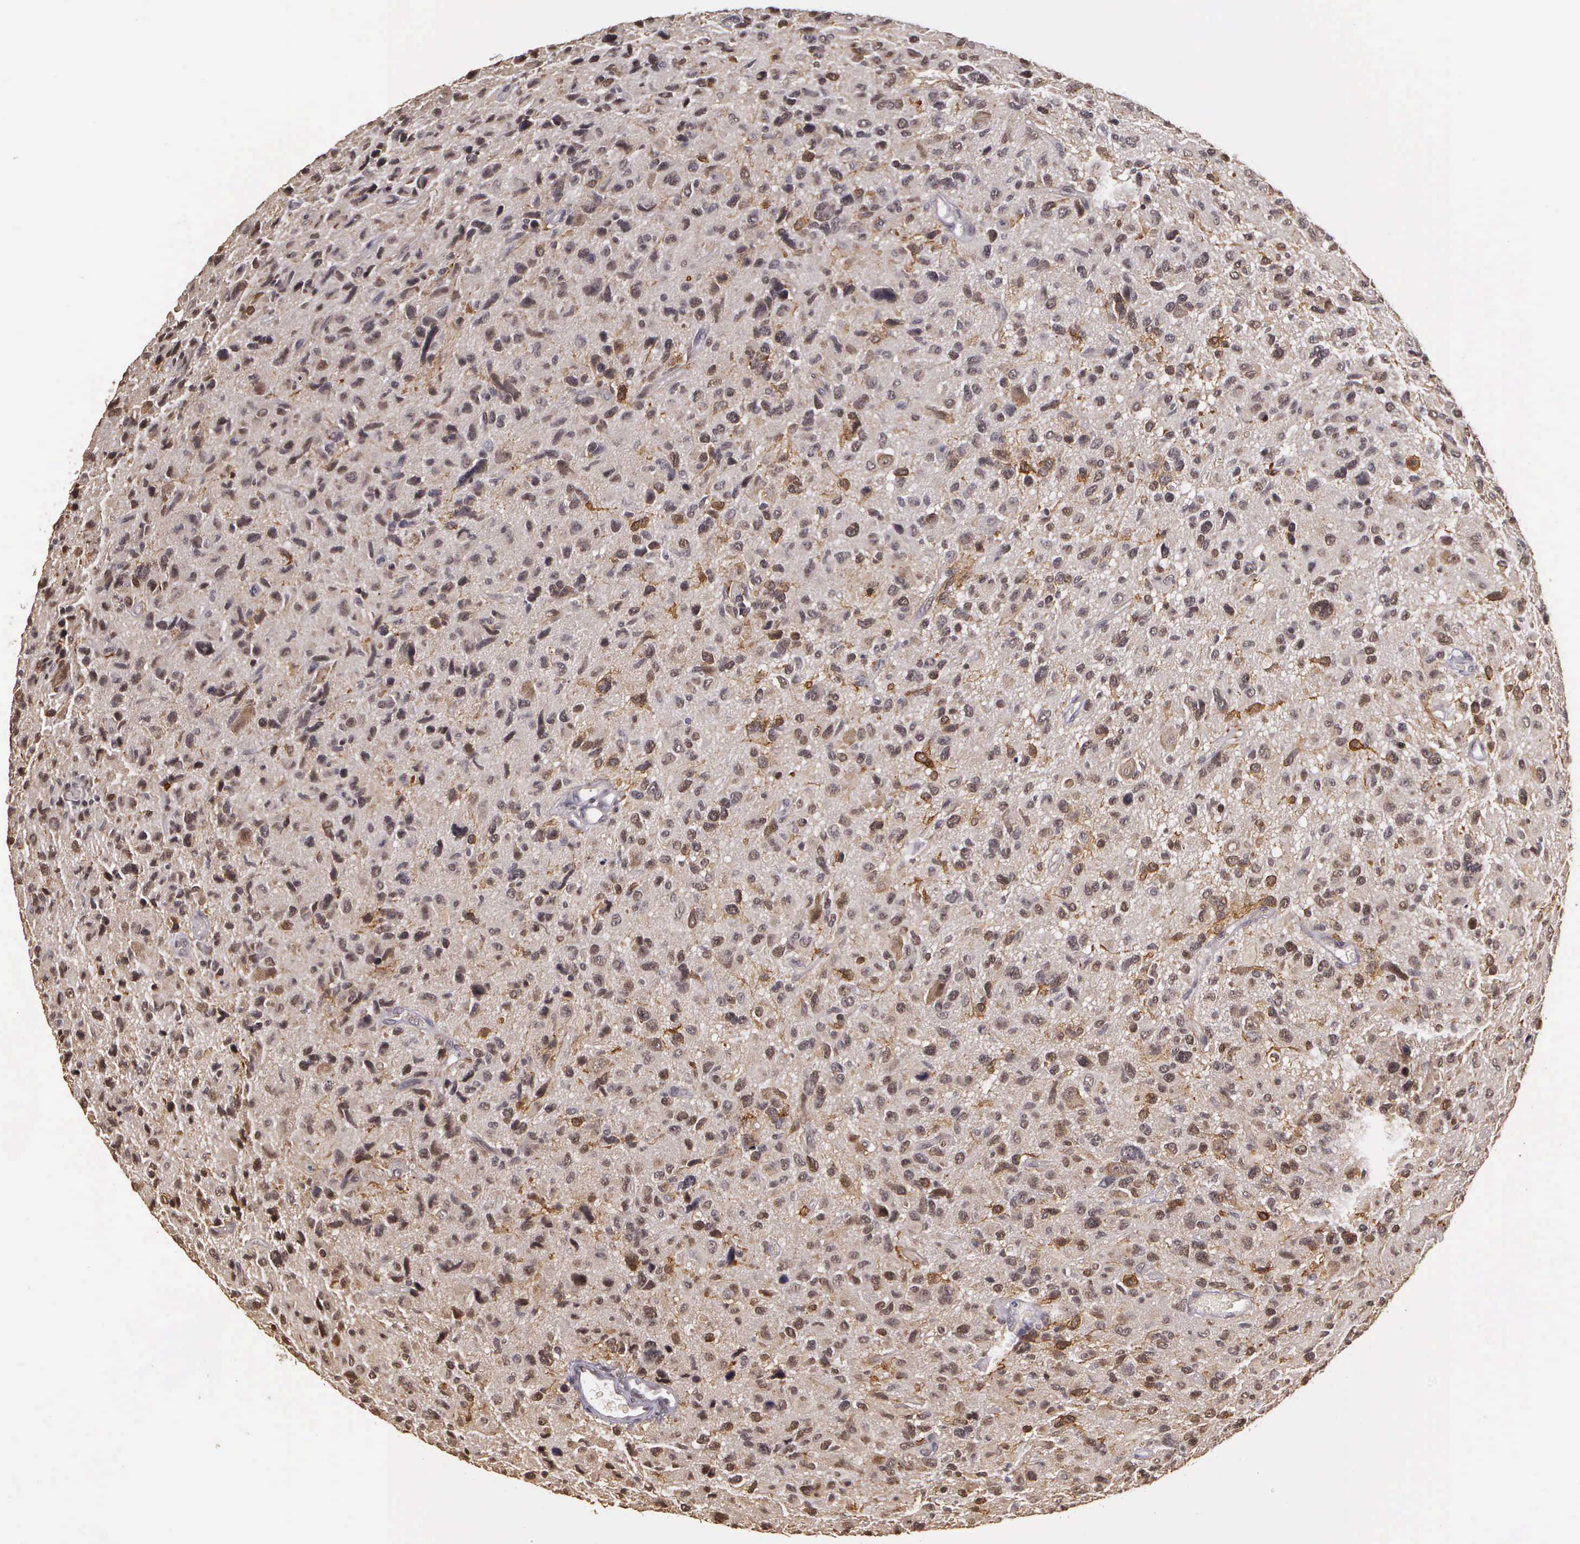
{"staining": {"intensity": "weak", "quantity": ">75%", "location": "nuclear"}, "tissue": "glioma", "cell_type": "Tumor cells", "image_type": "cancer", "snomed": [{"axis": "morphology", "description": "Glioma, malignant, High grade"}, {"axis": "topography", "description": "Brain"}], "caption": "The photomicrograph shows immunohistochemical staining of glioma. There is weak nuclear staining is seen in about >75% of tumor cells.", "gene": "ARMCX5", "patient": {"sex": "female", "age": 60}}